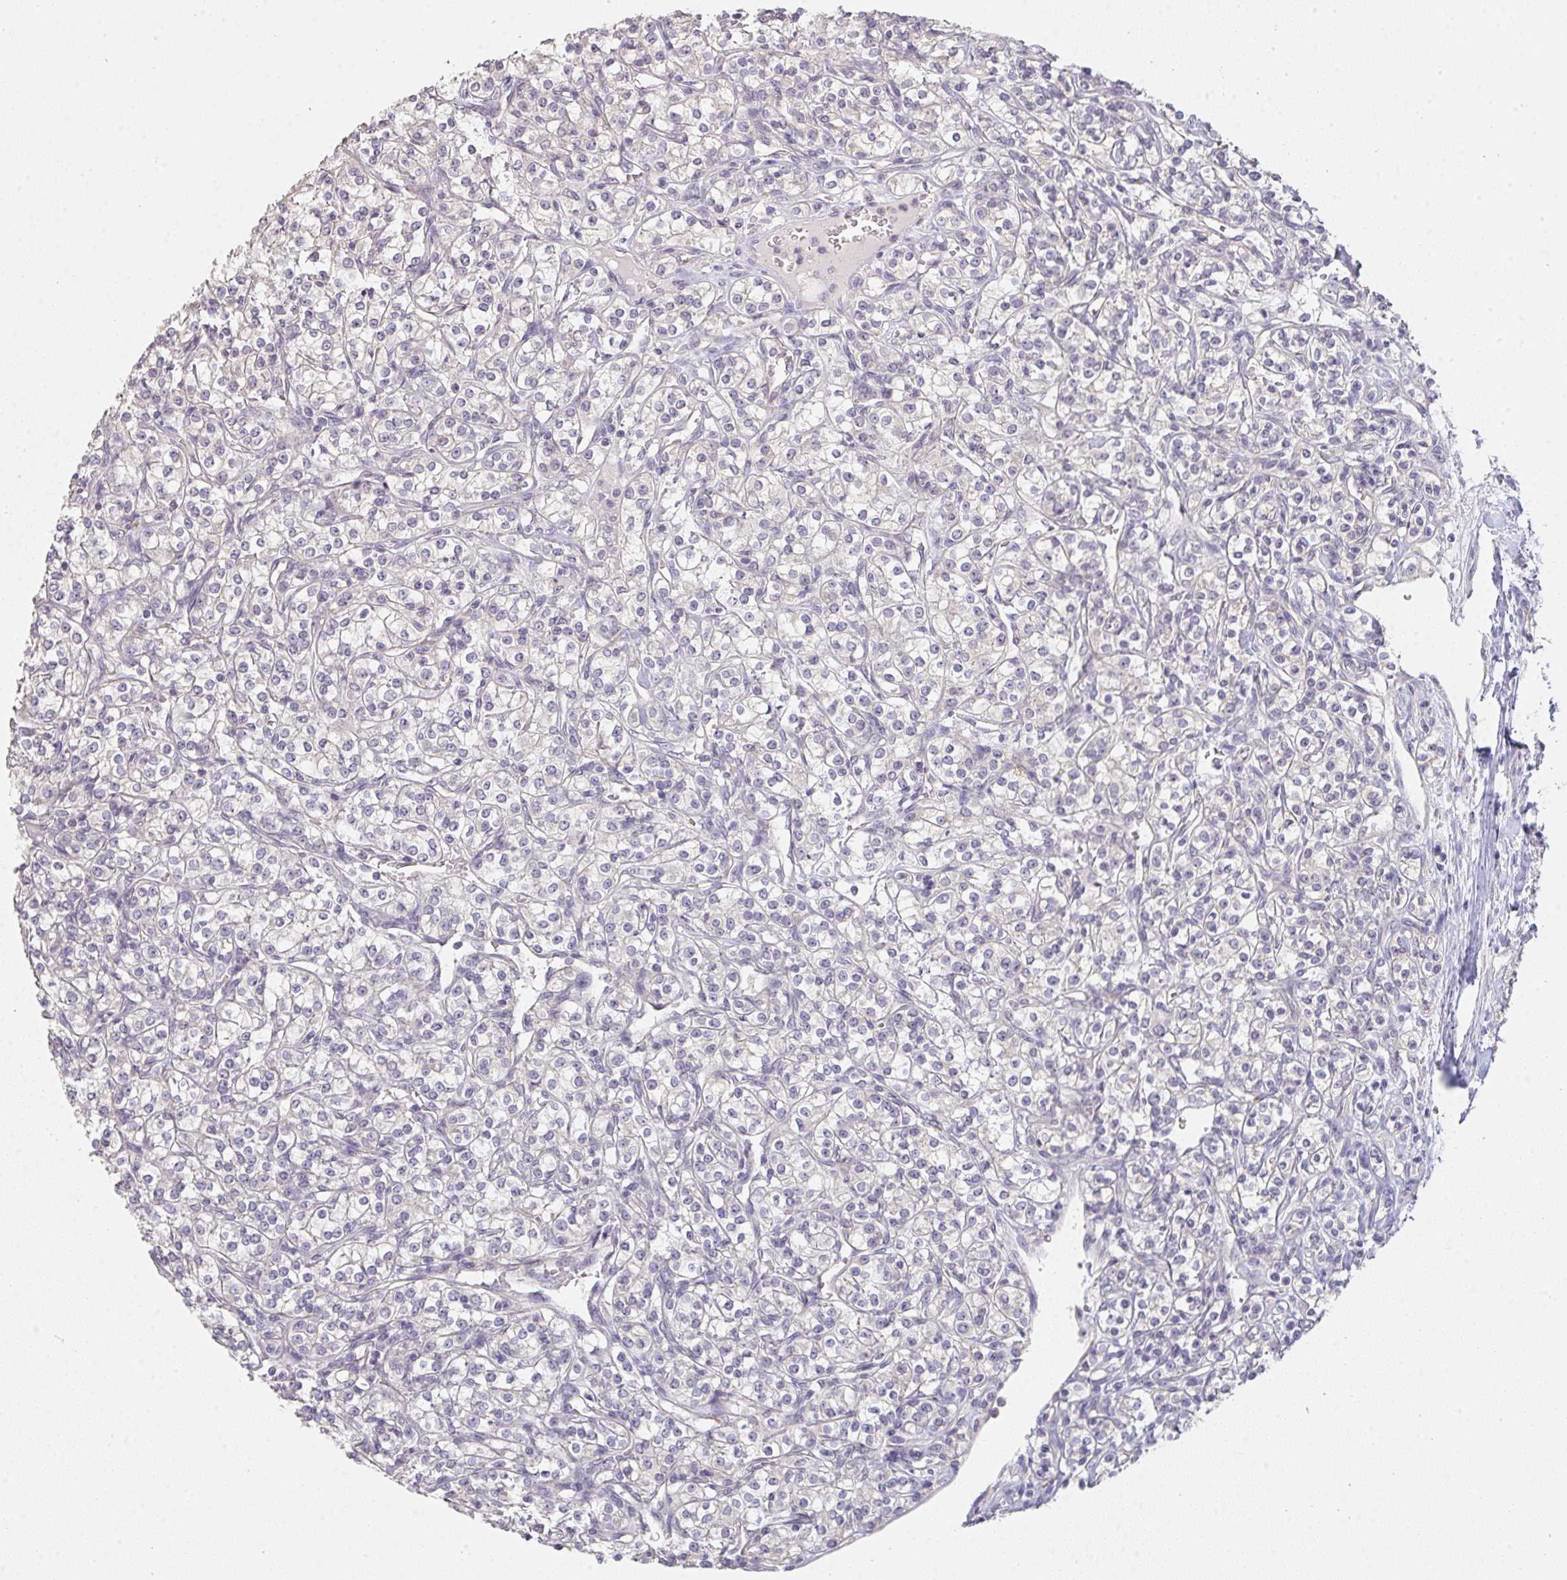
{"staining": {"intensity": "negative", "quantity": "none", "location": "none"}, "tissue": "renal cancer", "cell_type": "Tumor cells", "image_type": "cancer", "snomed": [{"axis": "morphology", "description": "Adenocarcinoma, NOS"}, {"axis": "topography", "description": "Kidney"}], "caption": "Immunohistochemical staining of human renal cancer (adenocarcinoma) exhibits no significant positivity in tumor cells.", "gene": "TMEM219", "patient": {"sex": "male", "age": 77}}